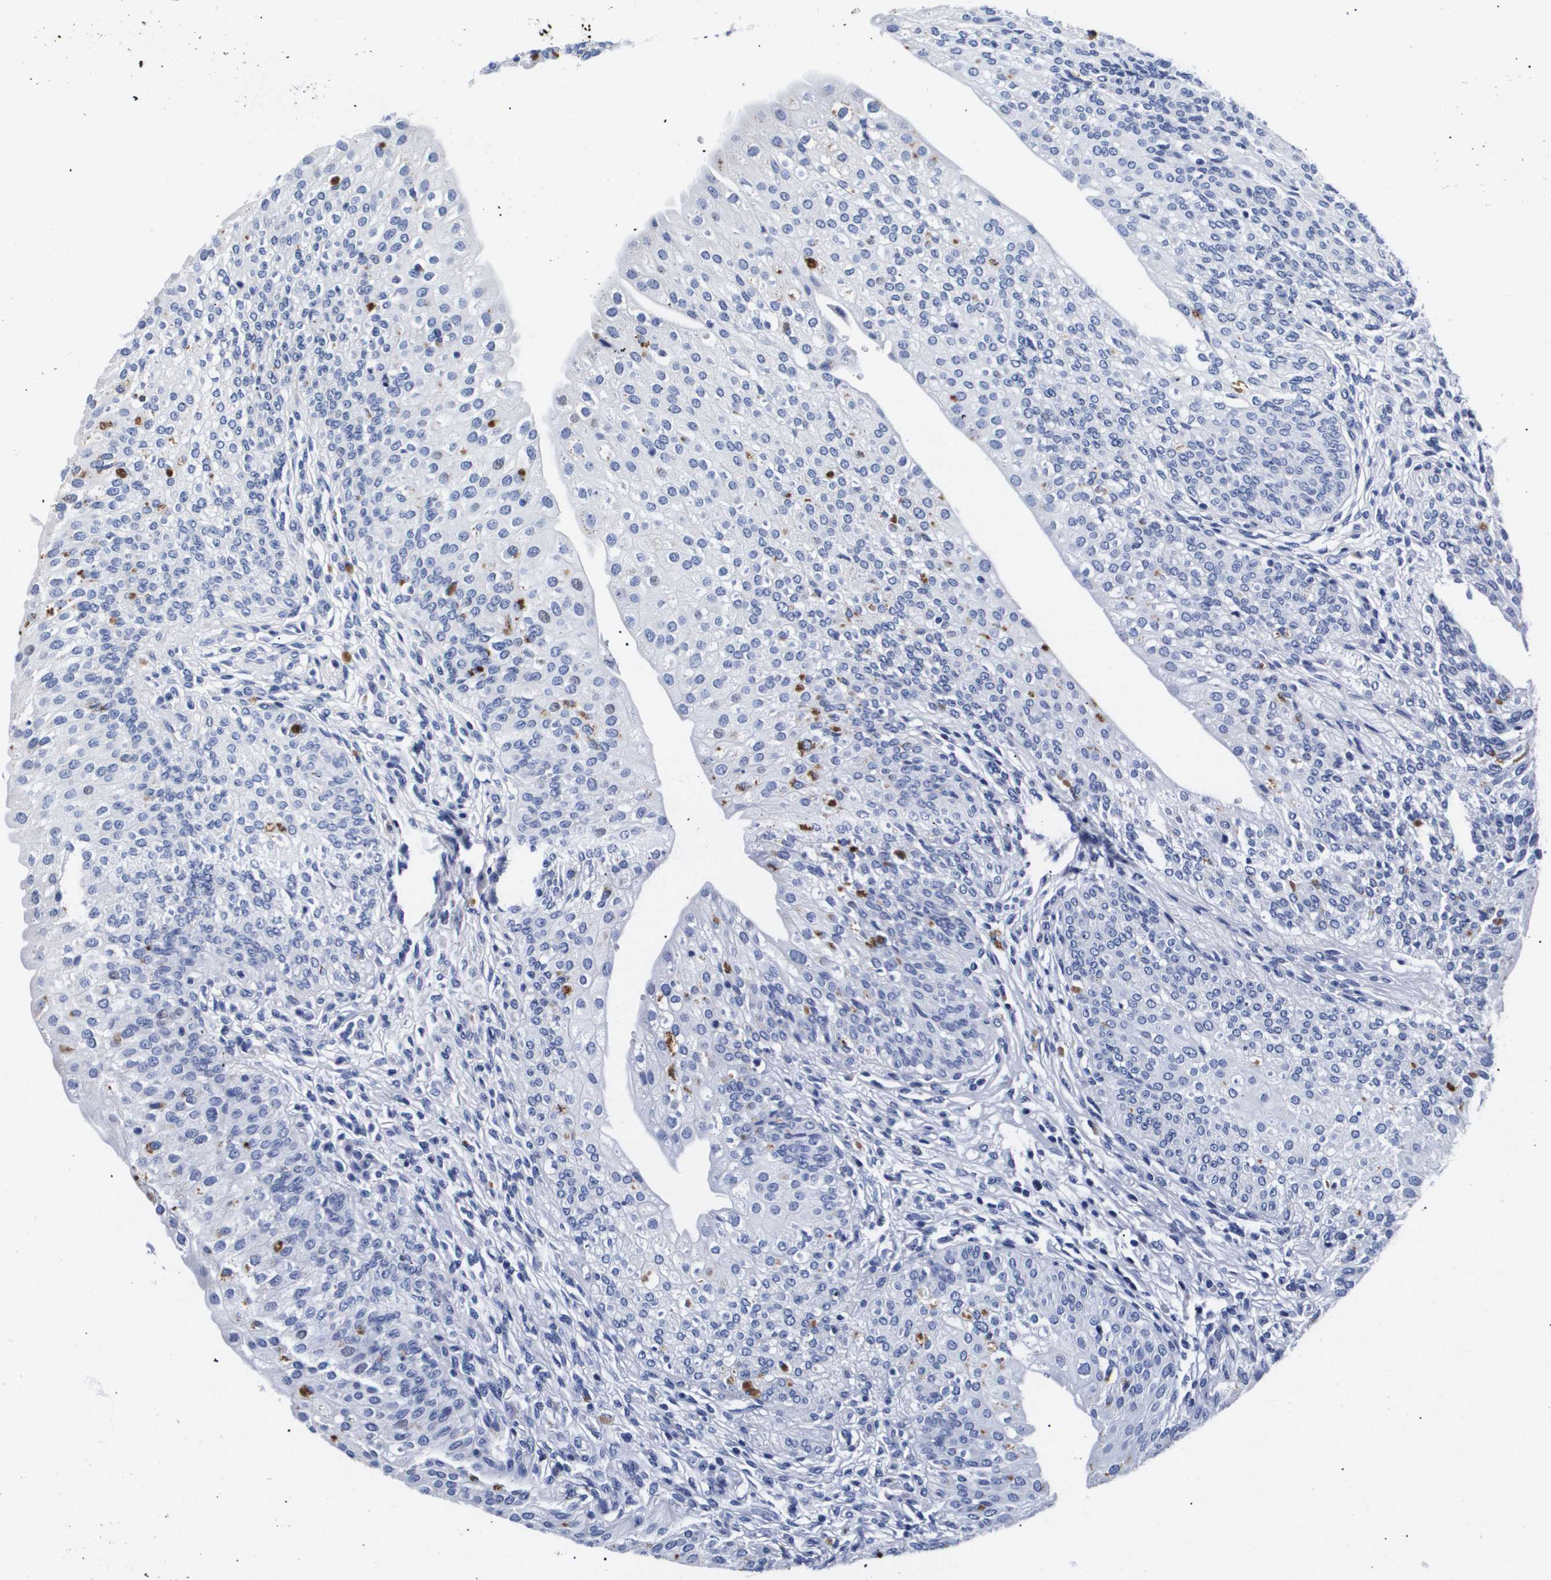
{"staining": {"intensity": "moderate", "quantity": "<25%", "location": "cytoplasmic/membranous"}, "tissue": "urinary bladder", "cell_type": "Urothelial cells", "image_type": "normal", "snomed": [{"axis": "morphology", "description": "Normal tissue, NOS"}, {"axis": "topography", "description": "Urinary bladder"}], "caption": "Immunohistochemistry (IHC) histopathology image of normal urinary bladder stained for a protein (brown), which exhibits low levels of moderate cytoplasmic/membranous expression in approximately <25% of urothelial cells.", "gene": "ATP6V0A4", "patient": {"sex": "male", "age": 46}}